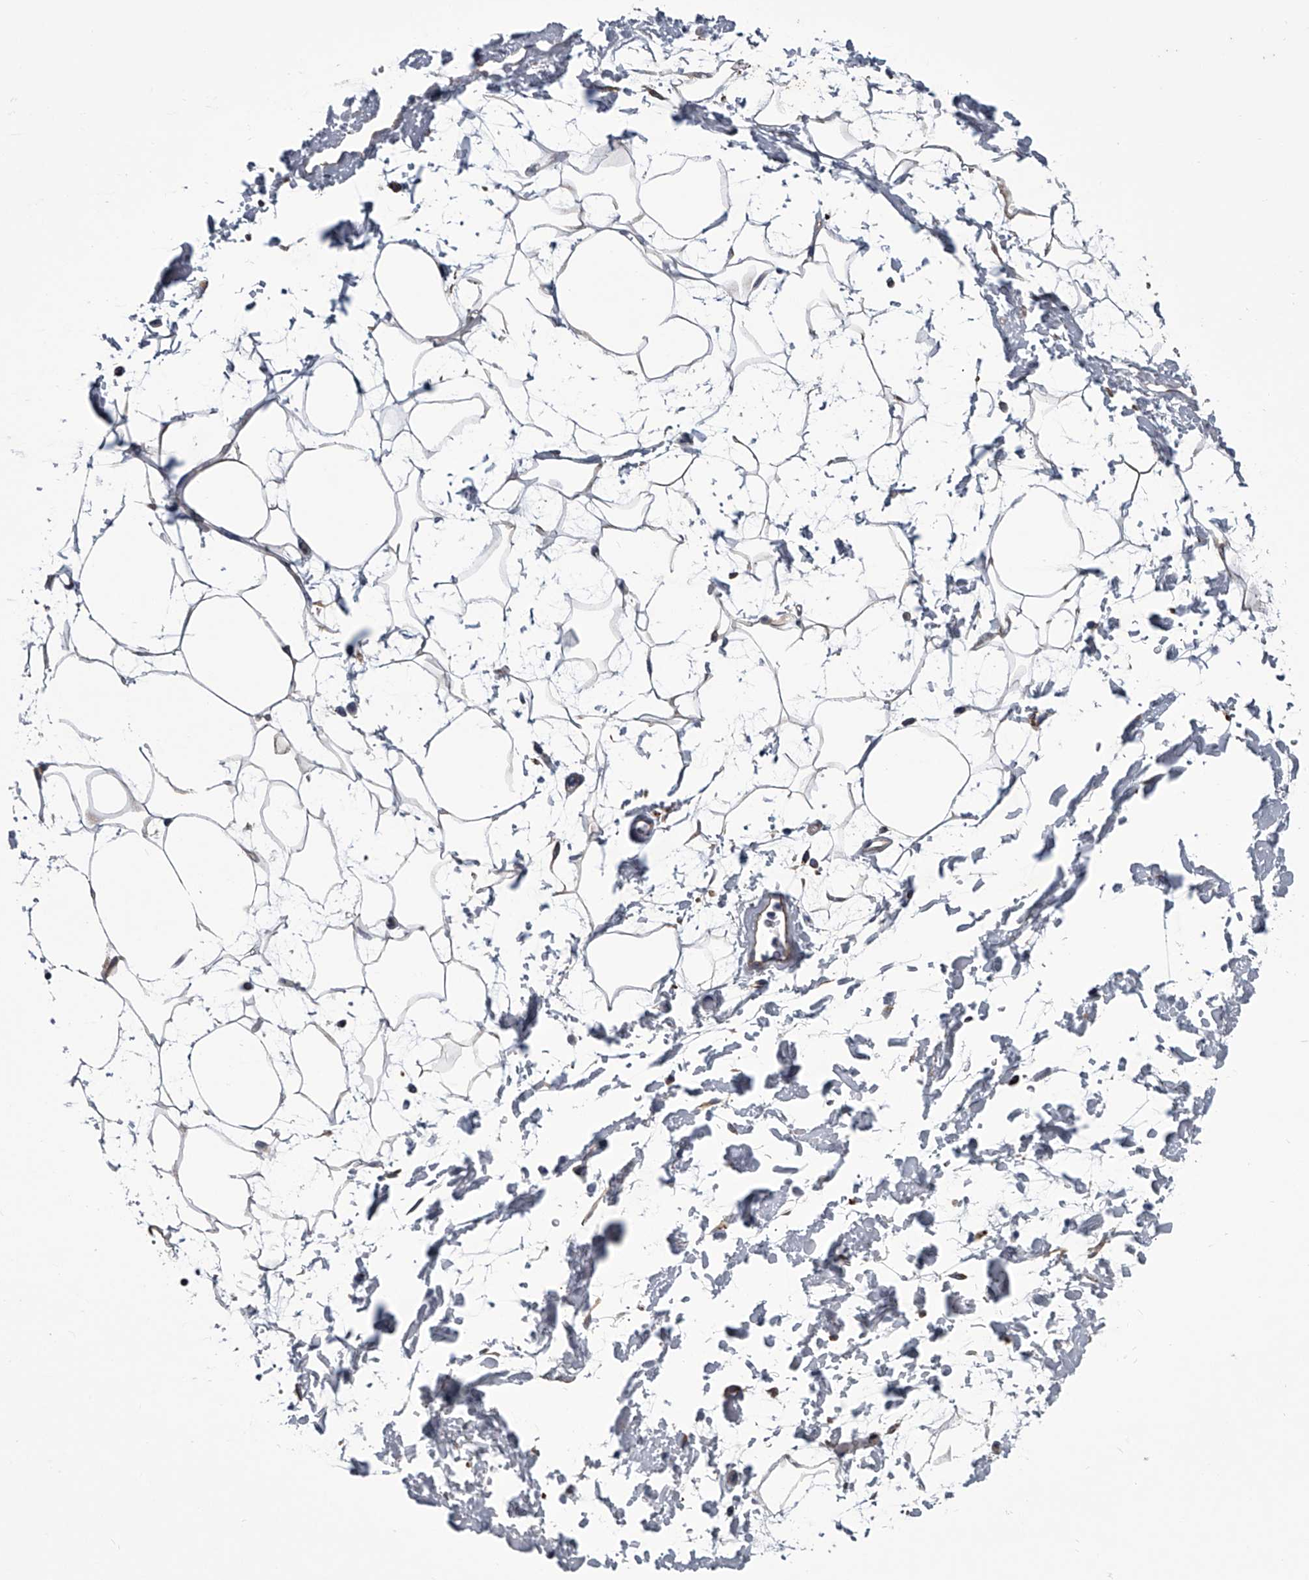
{"staining": {"intensity": "negative", "quantity": "none", "location": "none"}, "tissue": "adipose tissue", "cell_type": "Adipocytes", "image_type": "normal", "snomed": [{"axis": "morphology", "description": "Normal tissue, NOS"}, {"axis": "topography", "description": "Soft tissue"}], "caption": "Histopathology image shows no significant protein staining in adipocytes of benign adipose tissue.", "gene": "ABCG1", "patient": {"sex": "male", "age": 72}}